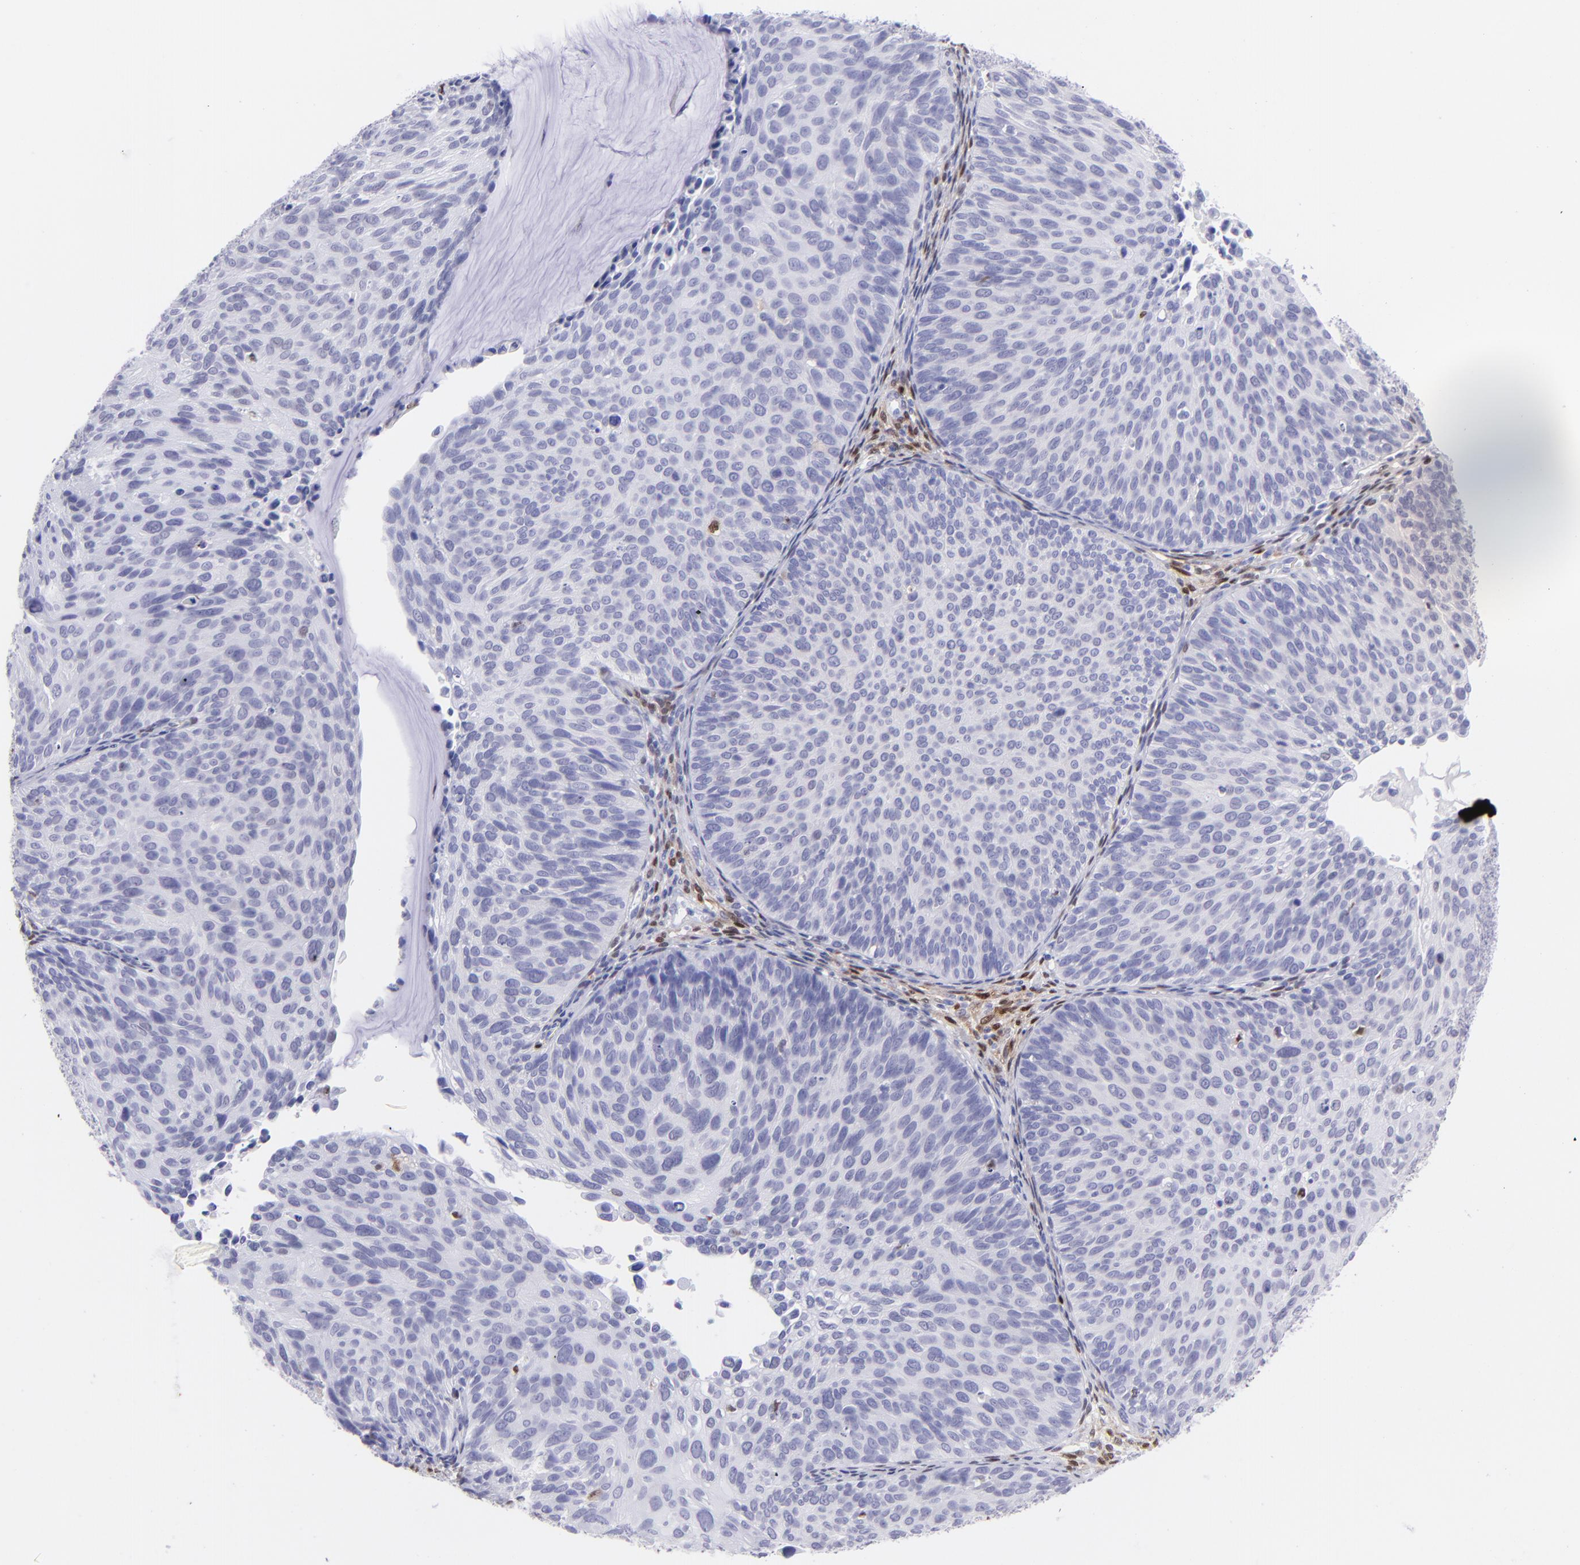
{"staining": {"intensity": "negative", "quantity": "none", "location": "none"}, "tissue": "cervical cancer", "cell_type": "Tumor cells", "image_type": "cancer", "snomed": [{"axis": "morphology", "description": "Squamous cell carcinoma, NOS"}, {"axis": "topography", "description": "Cervix"}], "caption": "This is a photomicrograph of IHC staining of cervical cancer (squamous cell carcinoma), which shows no staining in tumor cells. The staining was performed using DAB (3,3'-diaminobenzidine) to visualize the protein expression in brown, while the nuclei were stained in blue with hematoxylin (Magnification: 20x).", "gene": "MITF", "patient": {"sex": "female", "age": 36}}